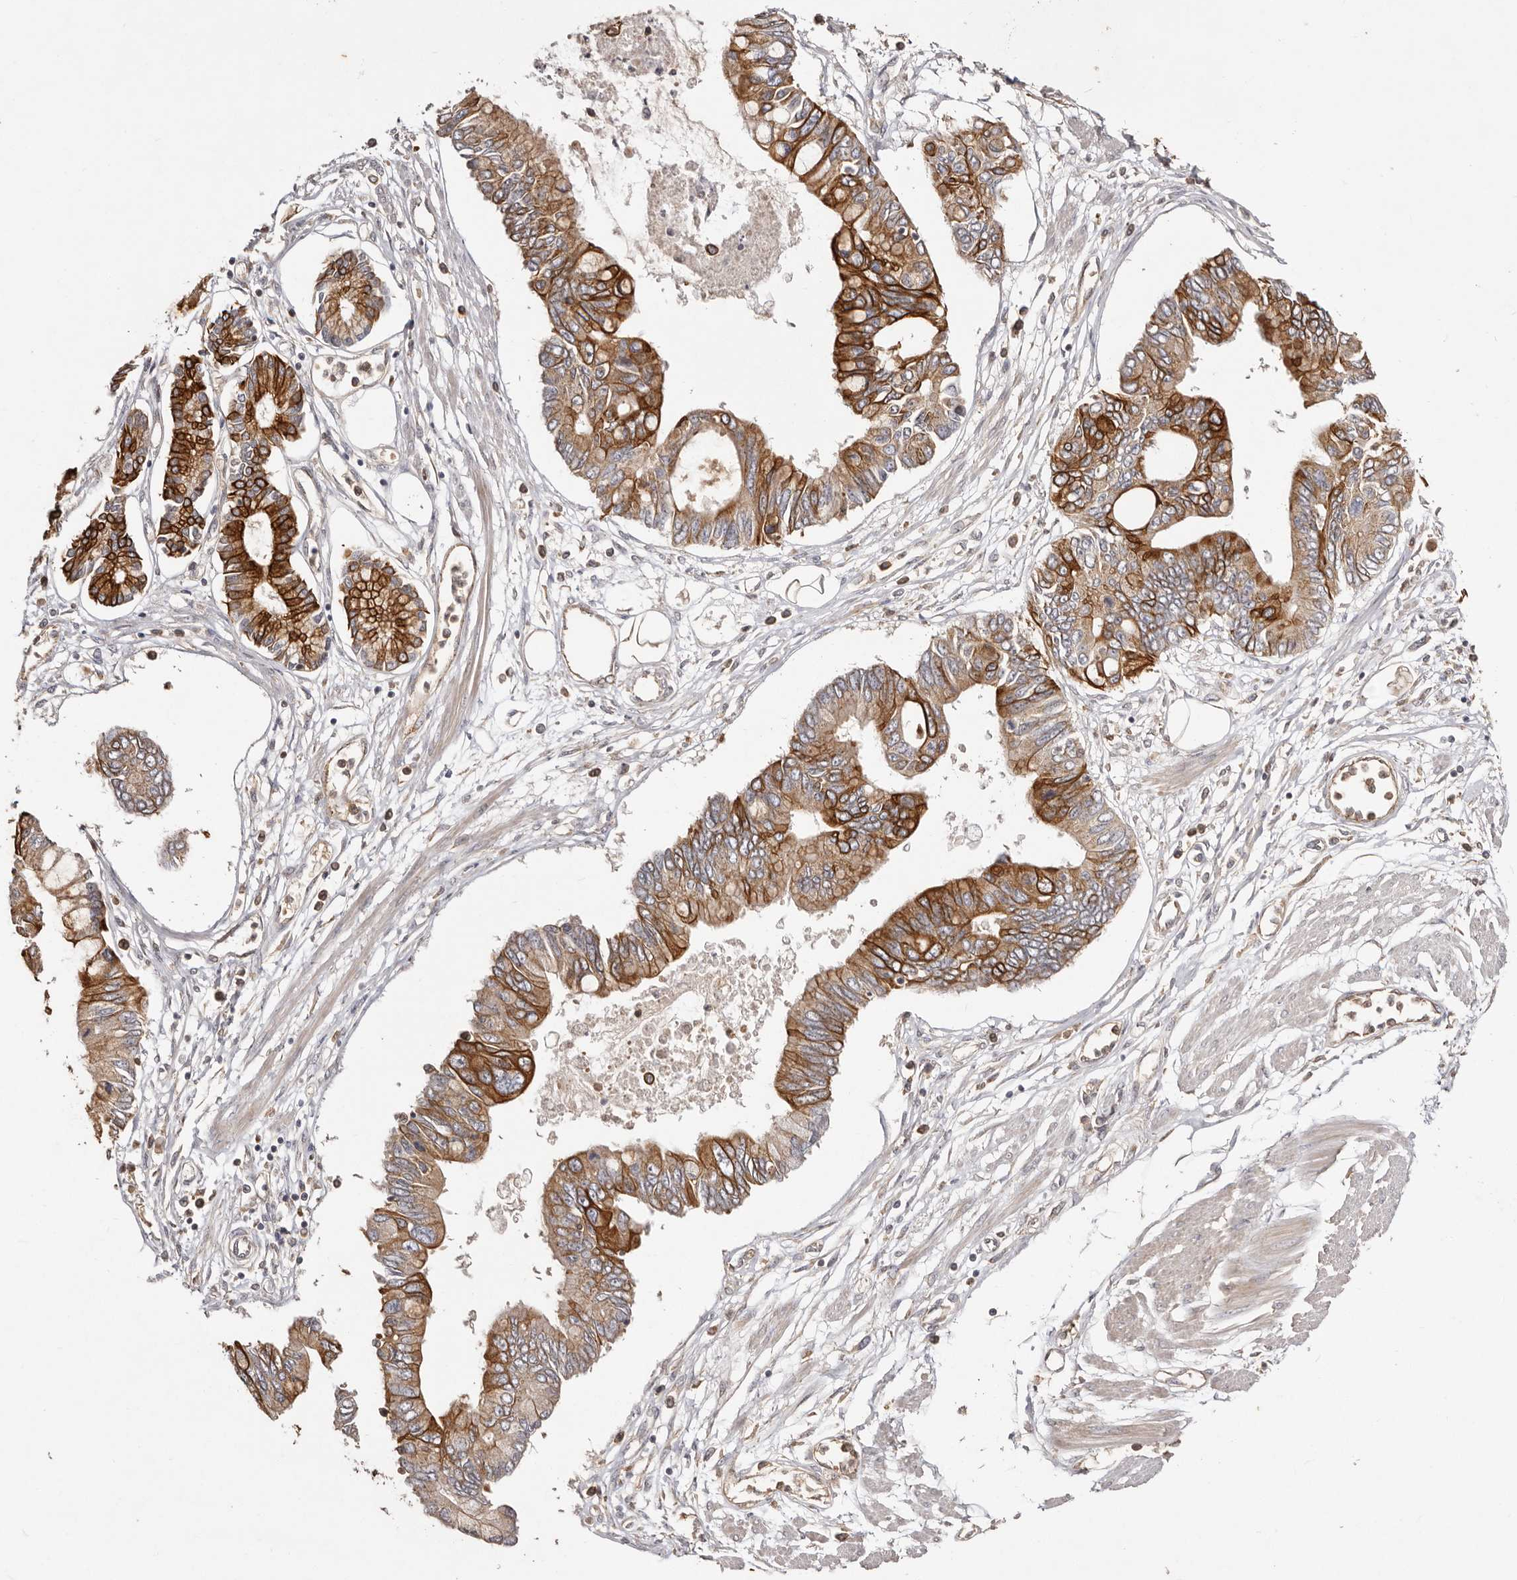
{"staining": {"intensity": "strong", "quantity": ">75%", "location": "cytoplasmic/membranous"}, "tissue": "pancreatic cancer", "cell_type": "Tumor cells", "image_type": "cancer", "snomed": [{"axis": "morphology", "description": "Adenocarcinoma, NOS"}, {"axis": "topography", "description": "Pancreas"}], "caption": "Human pancreatic cancer stained with a protein marker exhibits strong staining in tumor cells.", "gene": "LRRC25", "patient": {"sex": "female", "age": 77}}